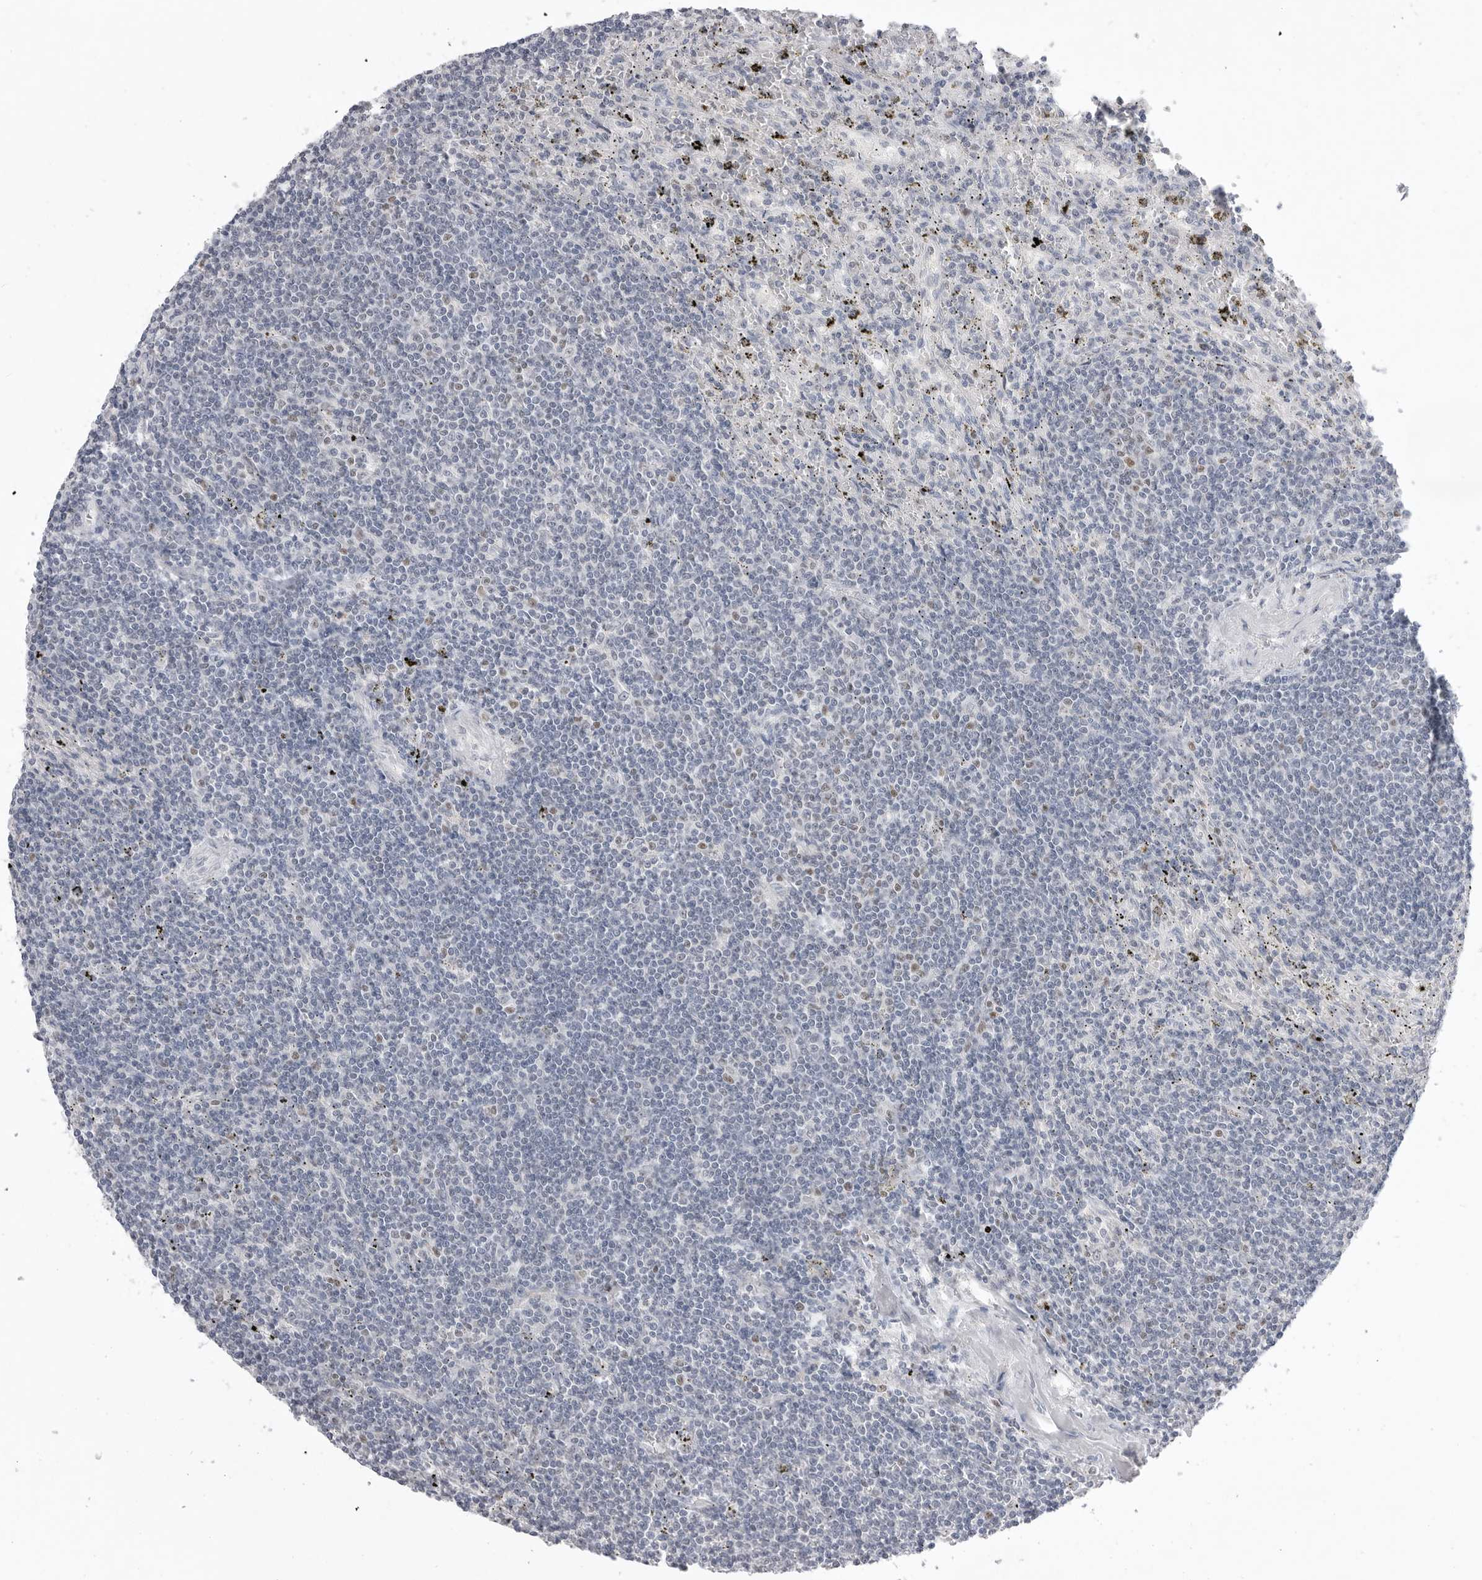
{"staining": {"intensity": "negative", "quantity": "none", "location": "none"}, "tissue": "lymphoma", "cell_type": "Tumor cells", "image_type": "cancer", "snomed": [{"axis": "morphology", "description": "Malignant lymphoma, non-Hodgkin's type, Low grade"}, {"axis": "topography", "description": "Spleen"}], "caption": "Histopathology image shows no significant protein positivity in tumor cells of lymphoma.", "gene": "ZBTB7B", "patient": {"sex": "male", "age": 76}}